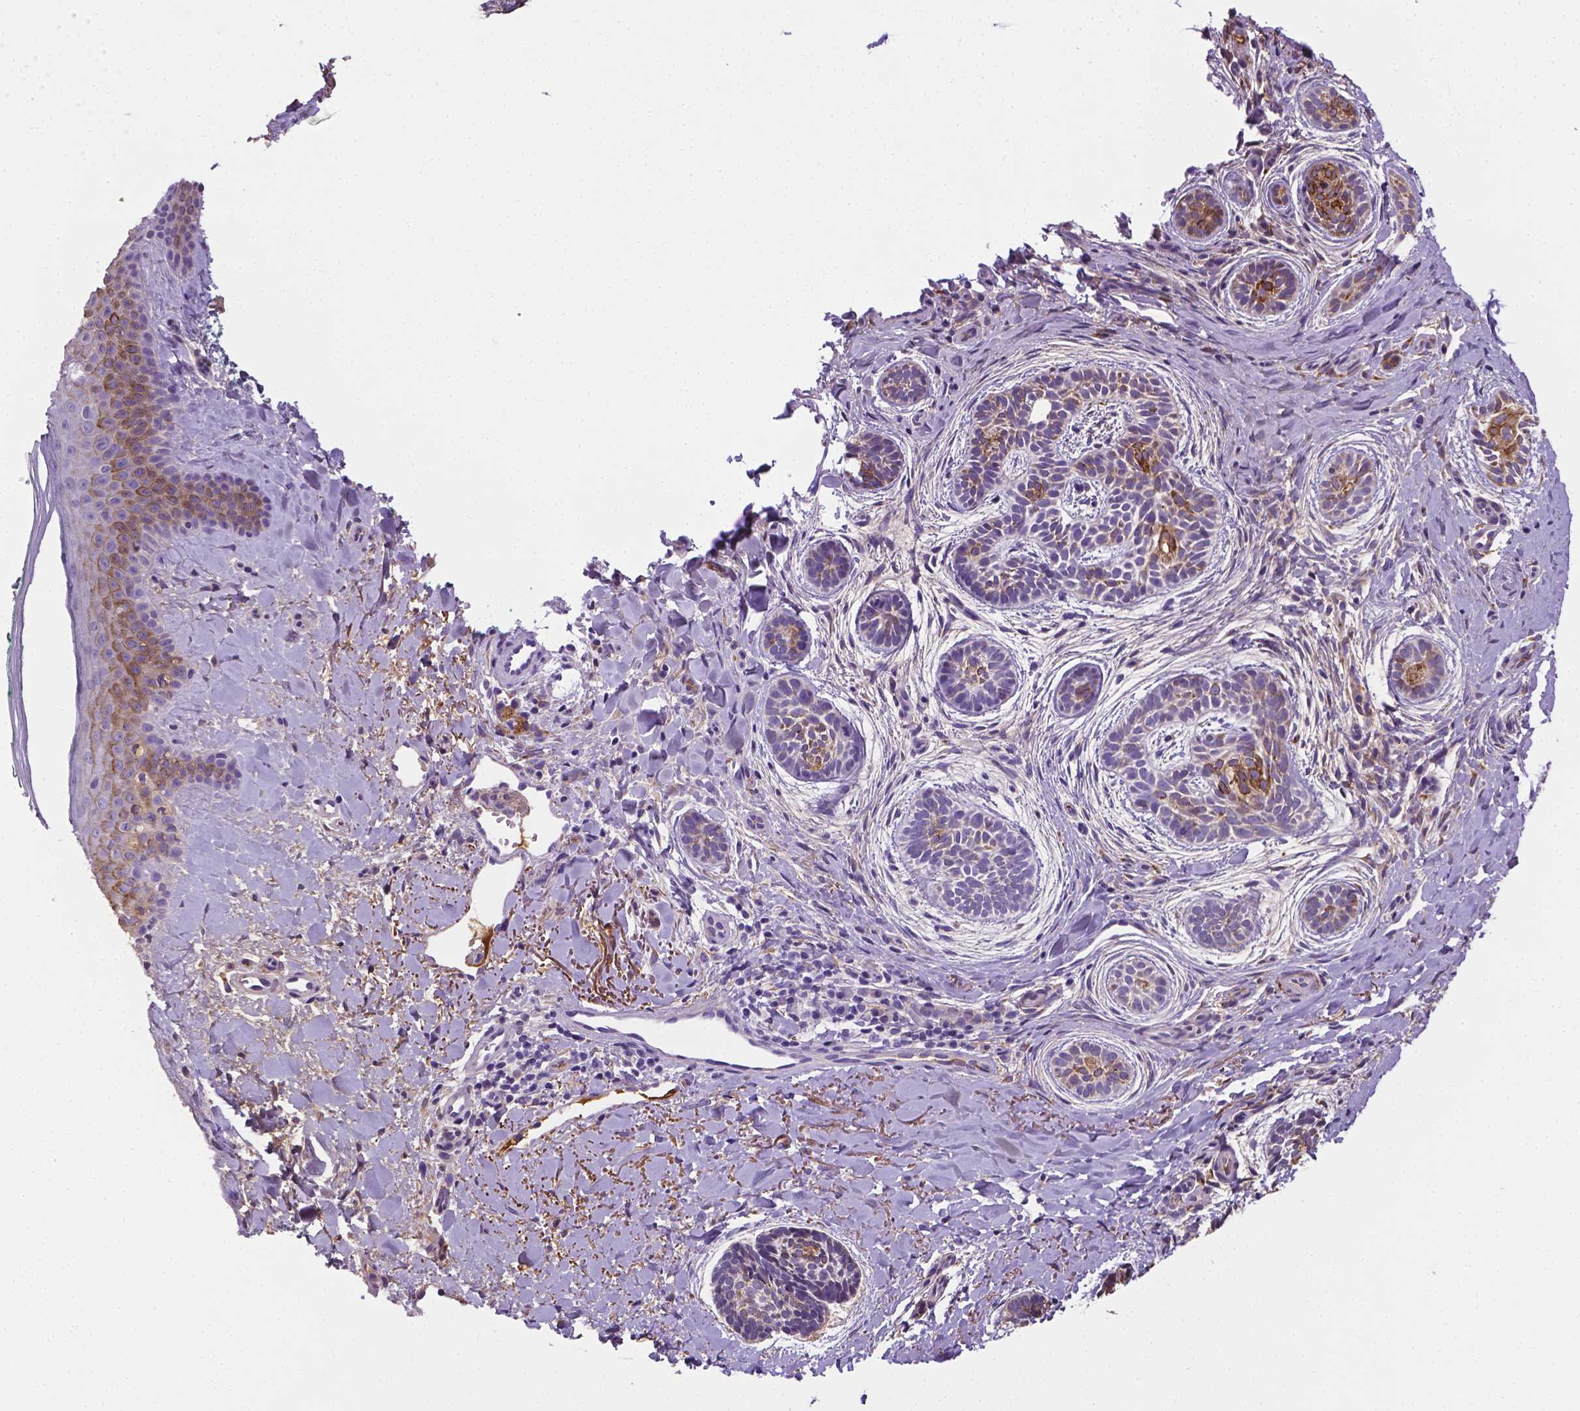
{"staining": {"intensity": "moderate", "quantity": "<25%", "location": "cytoplasmic/membranous"}, "tissue": "skin cancer", "cell_type": "Tumor cells", "image_type": "cancer", "snomed": [{"axis": "morphology", "description": "Basal cell carcinoma"}, {"axis": "topography", "description": "Skin"}], "caption": "The photomicrograph displays a brown stain indicating the presence of a protein in the cytoplasmic/membranous of tumor cells in basal cell carcinoma (skin). The staining was performed using DAB, with brown indicating positive protein expression. Nuclei are stained blue with hematoxylin.", "gene": "APOE", "patient": {"sex": "male", "age": 63}}